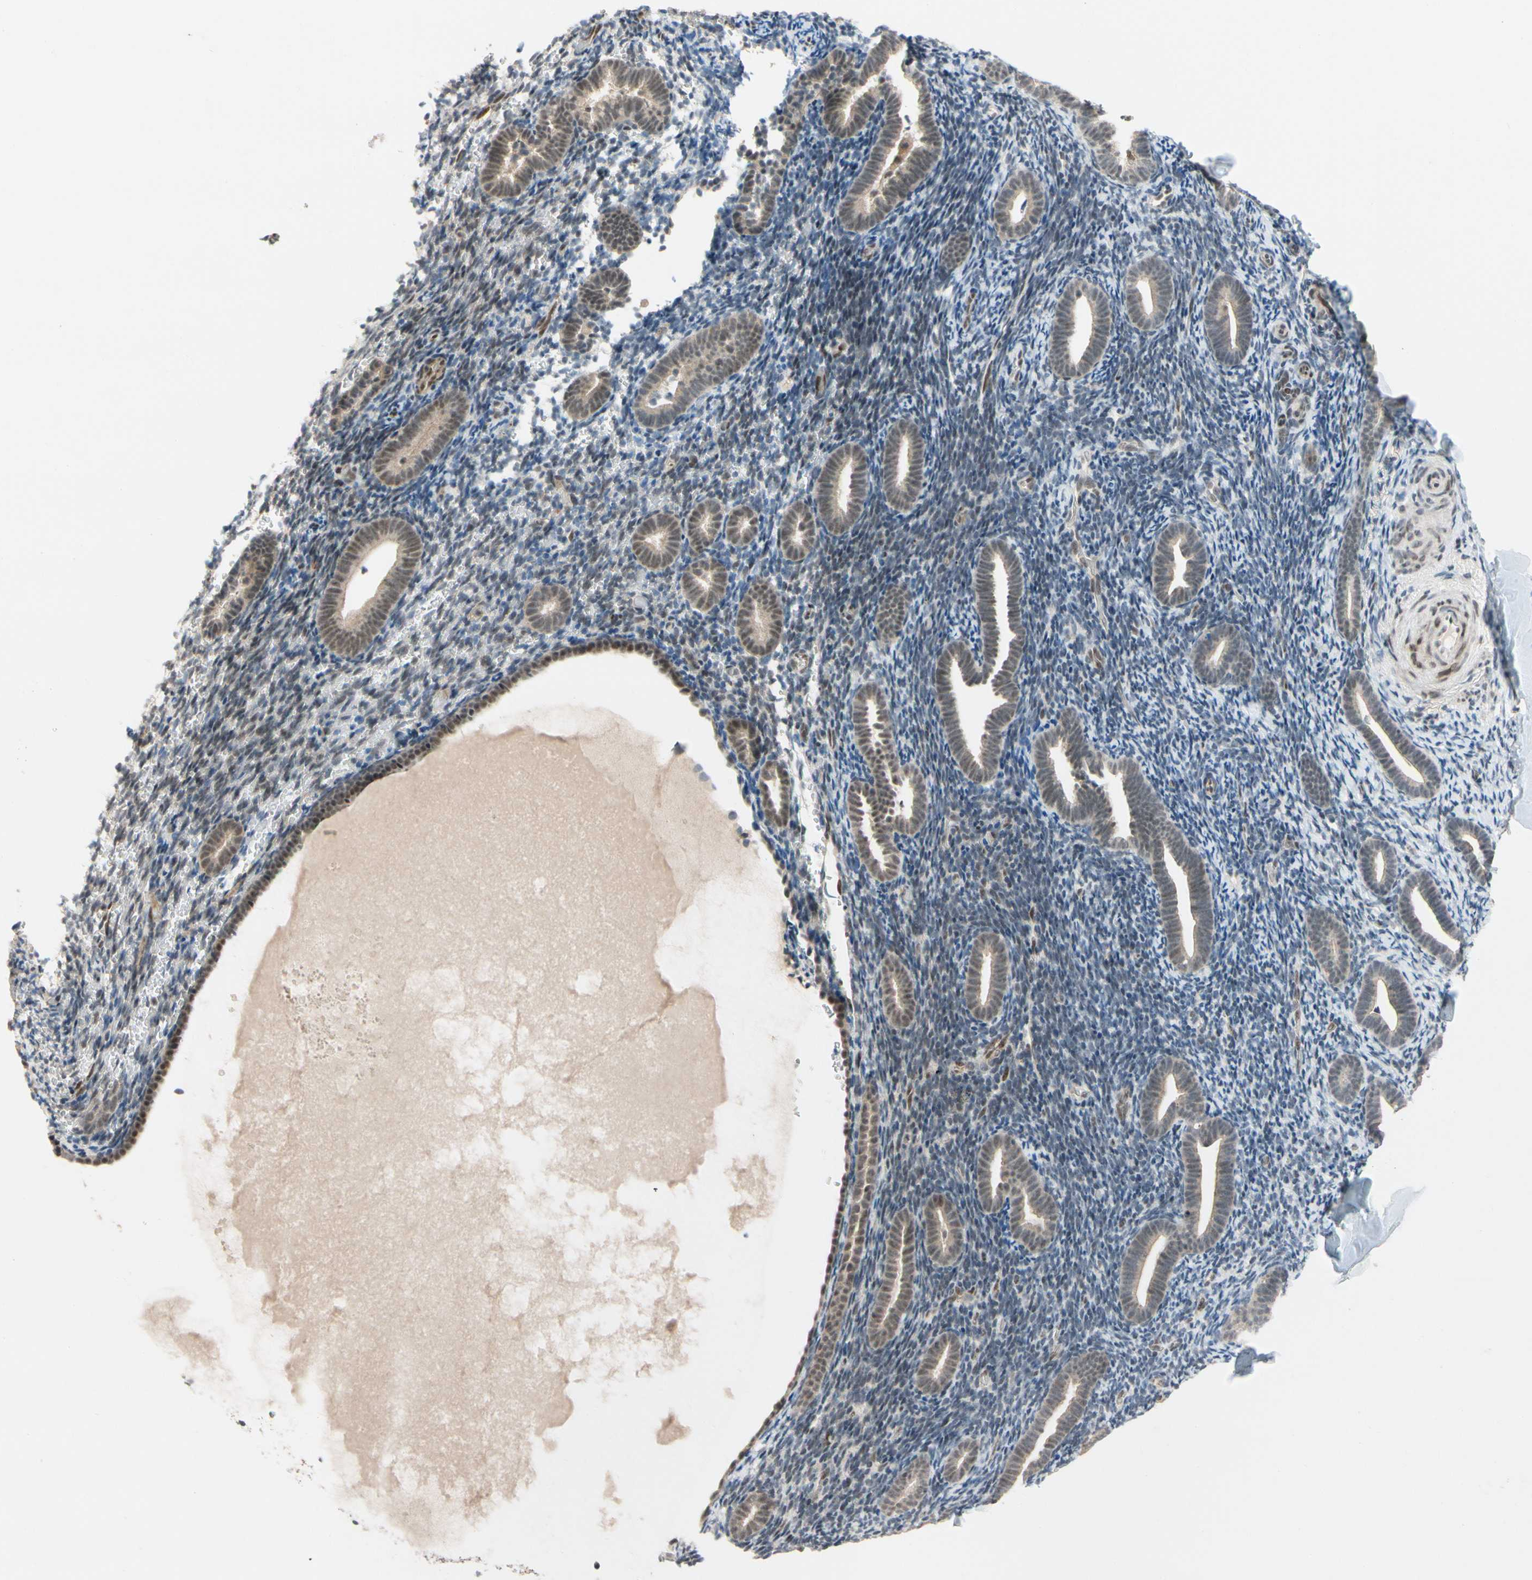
{"staining": {"intensity": "weak", "quantity": "25%-75%", "location": "nuclear"}, "tissue": "endometrium", "cell_type": "Cells in endometrial stroma", "image_type": "normal", "snomed": [{"axis": "morphology", "description": "Normal tissue, NOS"}, {"axis": "topography", "description": "Endometrium"}], "caption": "Protein expression by immunohistochemistry (IHC) demonstrates weak nuclear staining in about 25%-75% of cells in endometrial stroma in benign endometrium.", "gene": "TAF4", "patient": {"sex": "female", "age": 51}}